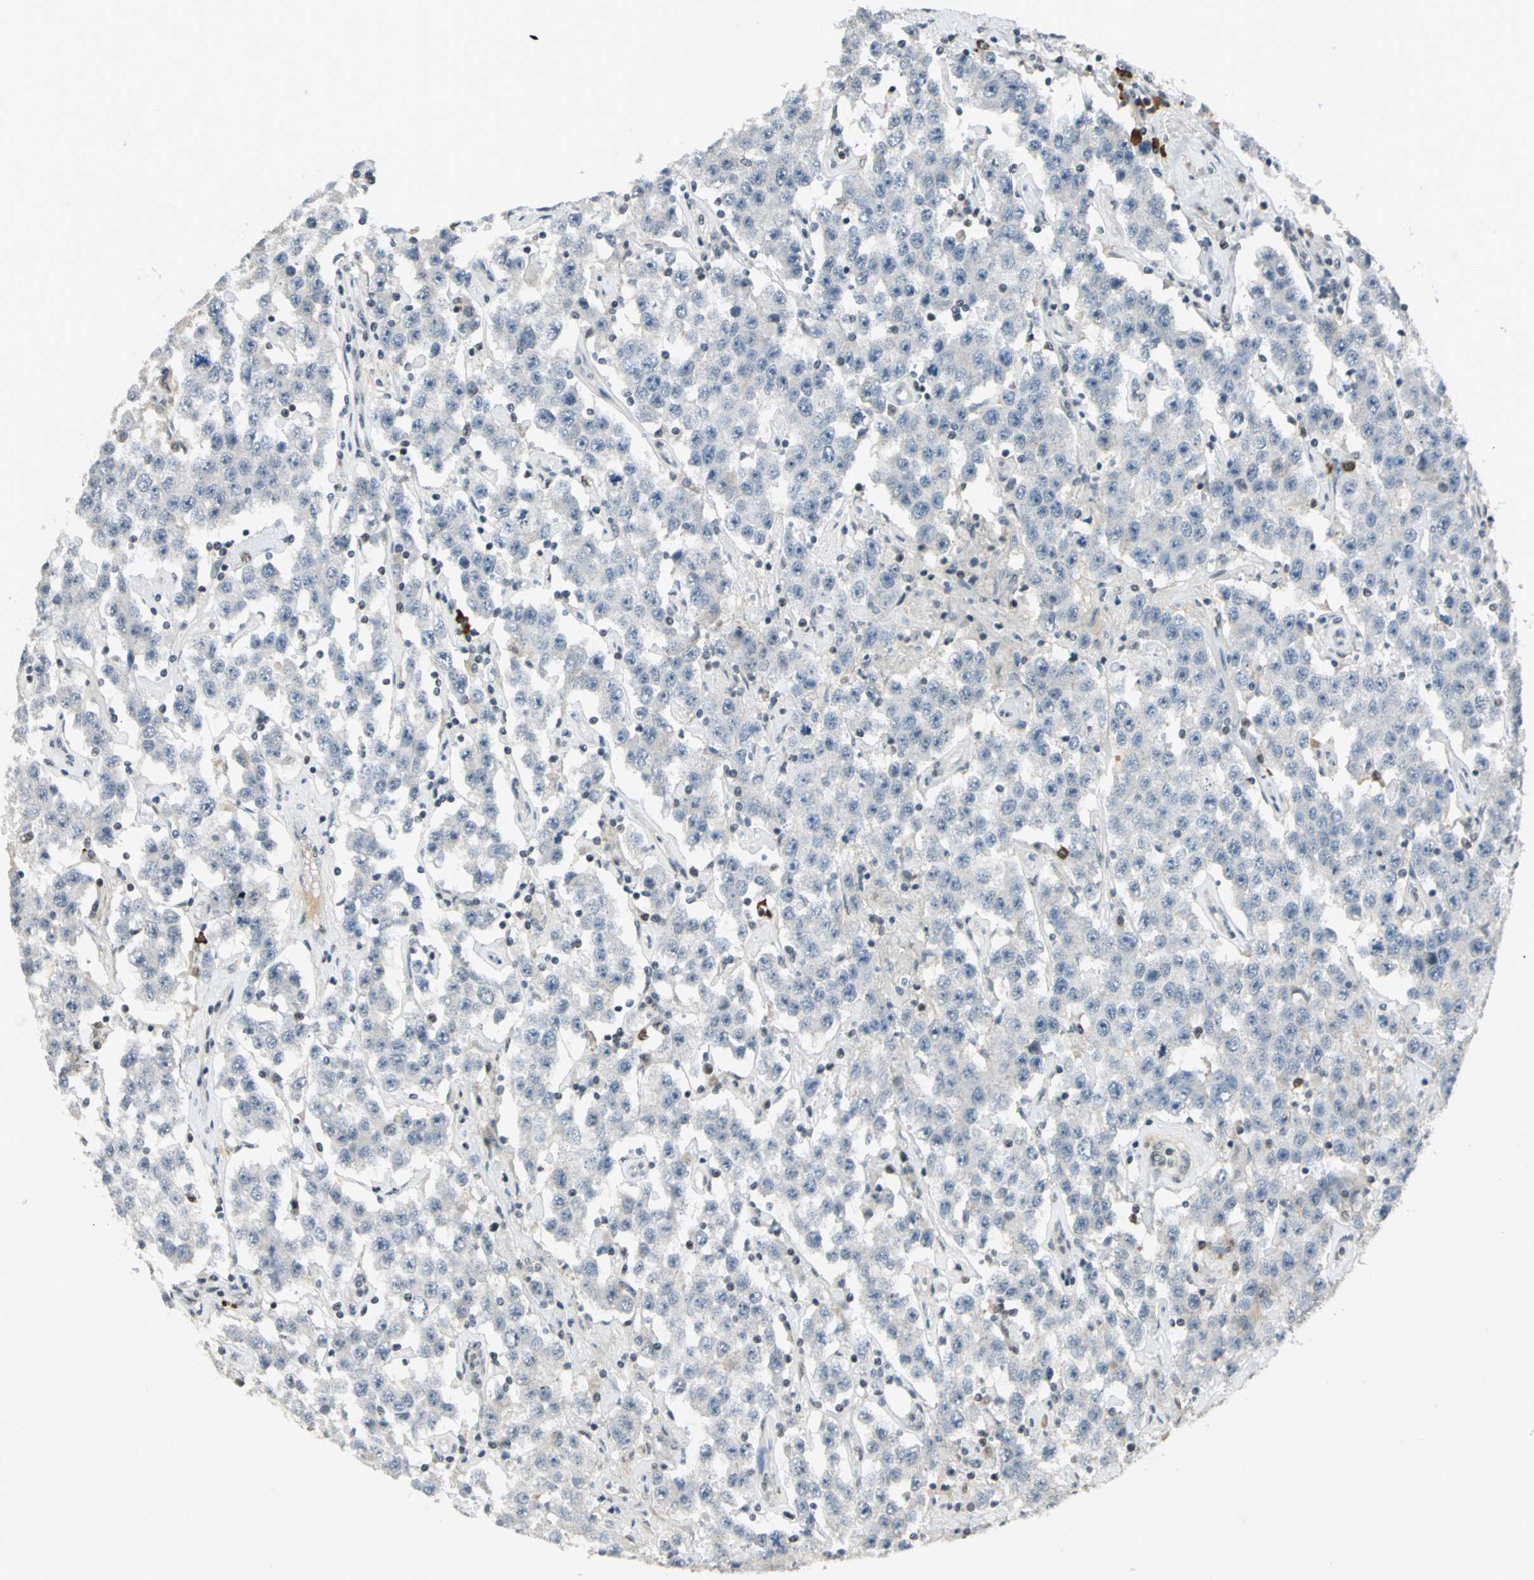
{"staining": {"intensity": "negative", "quantity": "none", "location": "none"}, "tissue": "testis cancer", "cell_type": "Tumor cells", "image_type": "cancer", "snomed": [{"axis": "morphology", "description": "Seminoma, NOS"}, {"axis": "topography", "description": "Testis"}], "caption": "An image of human testis cancer (seminoma) is negative for staining in tumor cells.", "gene": "CCNT1", "patient": {"sex": "male", "age": 52}}